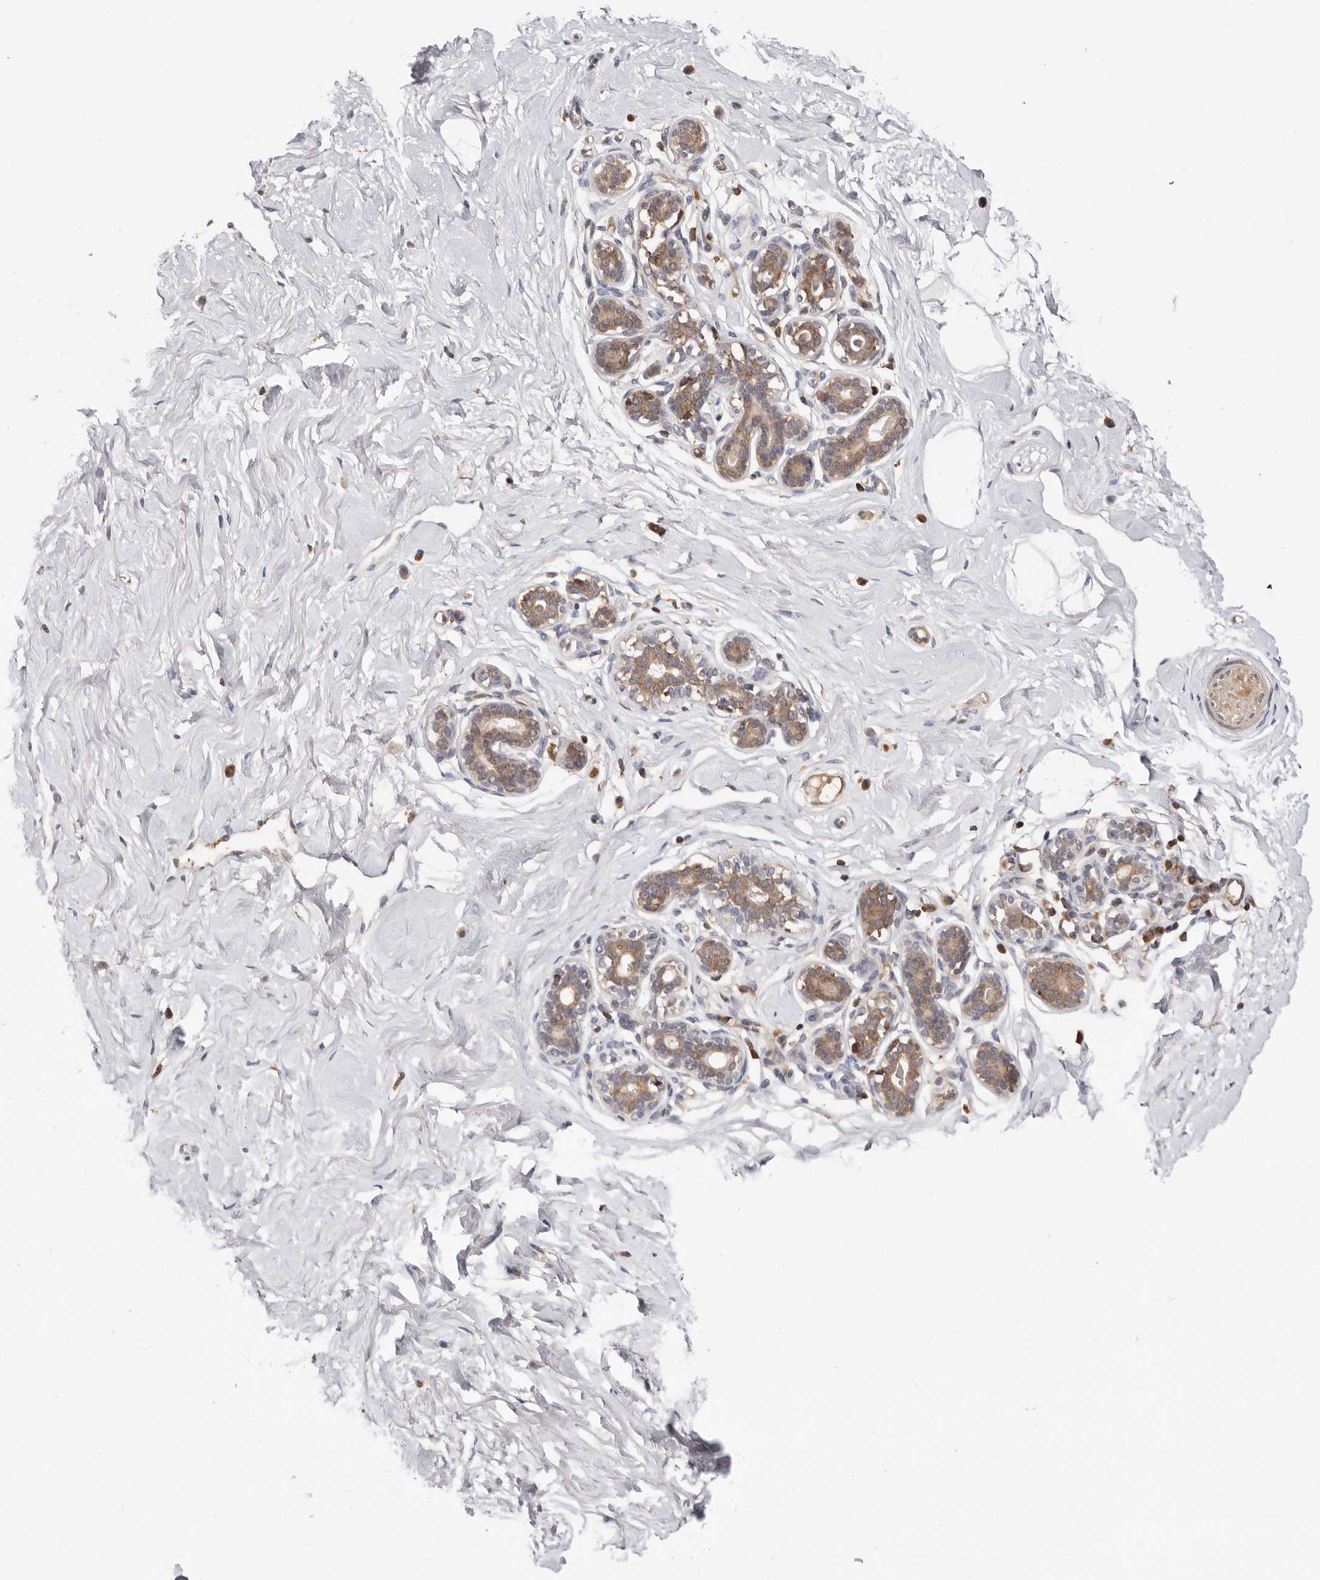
{"staining": {"intensity": "negative", "quantity": "none", "location": "none"}, "tissue": "breast", "cell_type": "Adipocytes", "image_type": "normal", "snomed": [{"axis": "morphology", "description": "Normal tissue, NOS"}, {"axis": "morphology", "description": "Adenoma, NOS"}, {"axis": "topography", "description": "Breast"}], "caption": "Immunohistochemistry (IHC) micrograph of unremarkable breast: breast stained with DAB (3,3'-diaminobenzidine) shows no significant protein positivity in adipocytes.", "gene": "RNF213", "patient": {"sex": "female", "age": 23}}